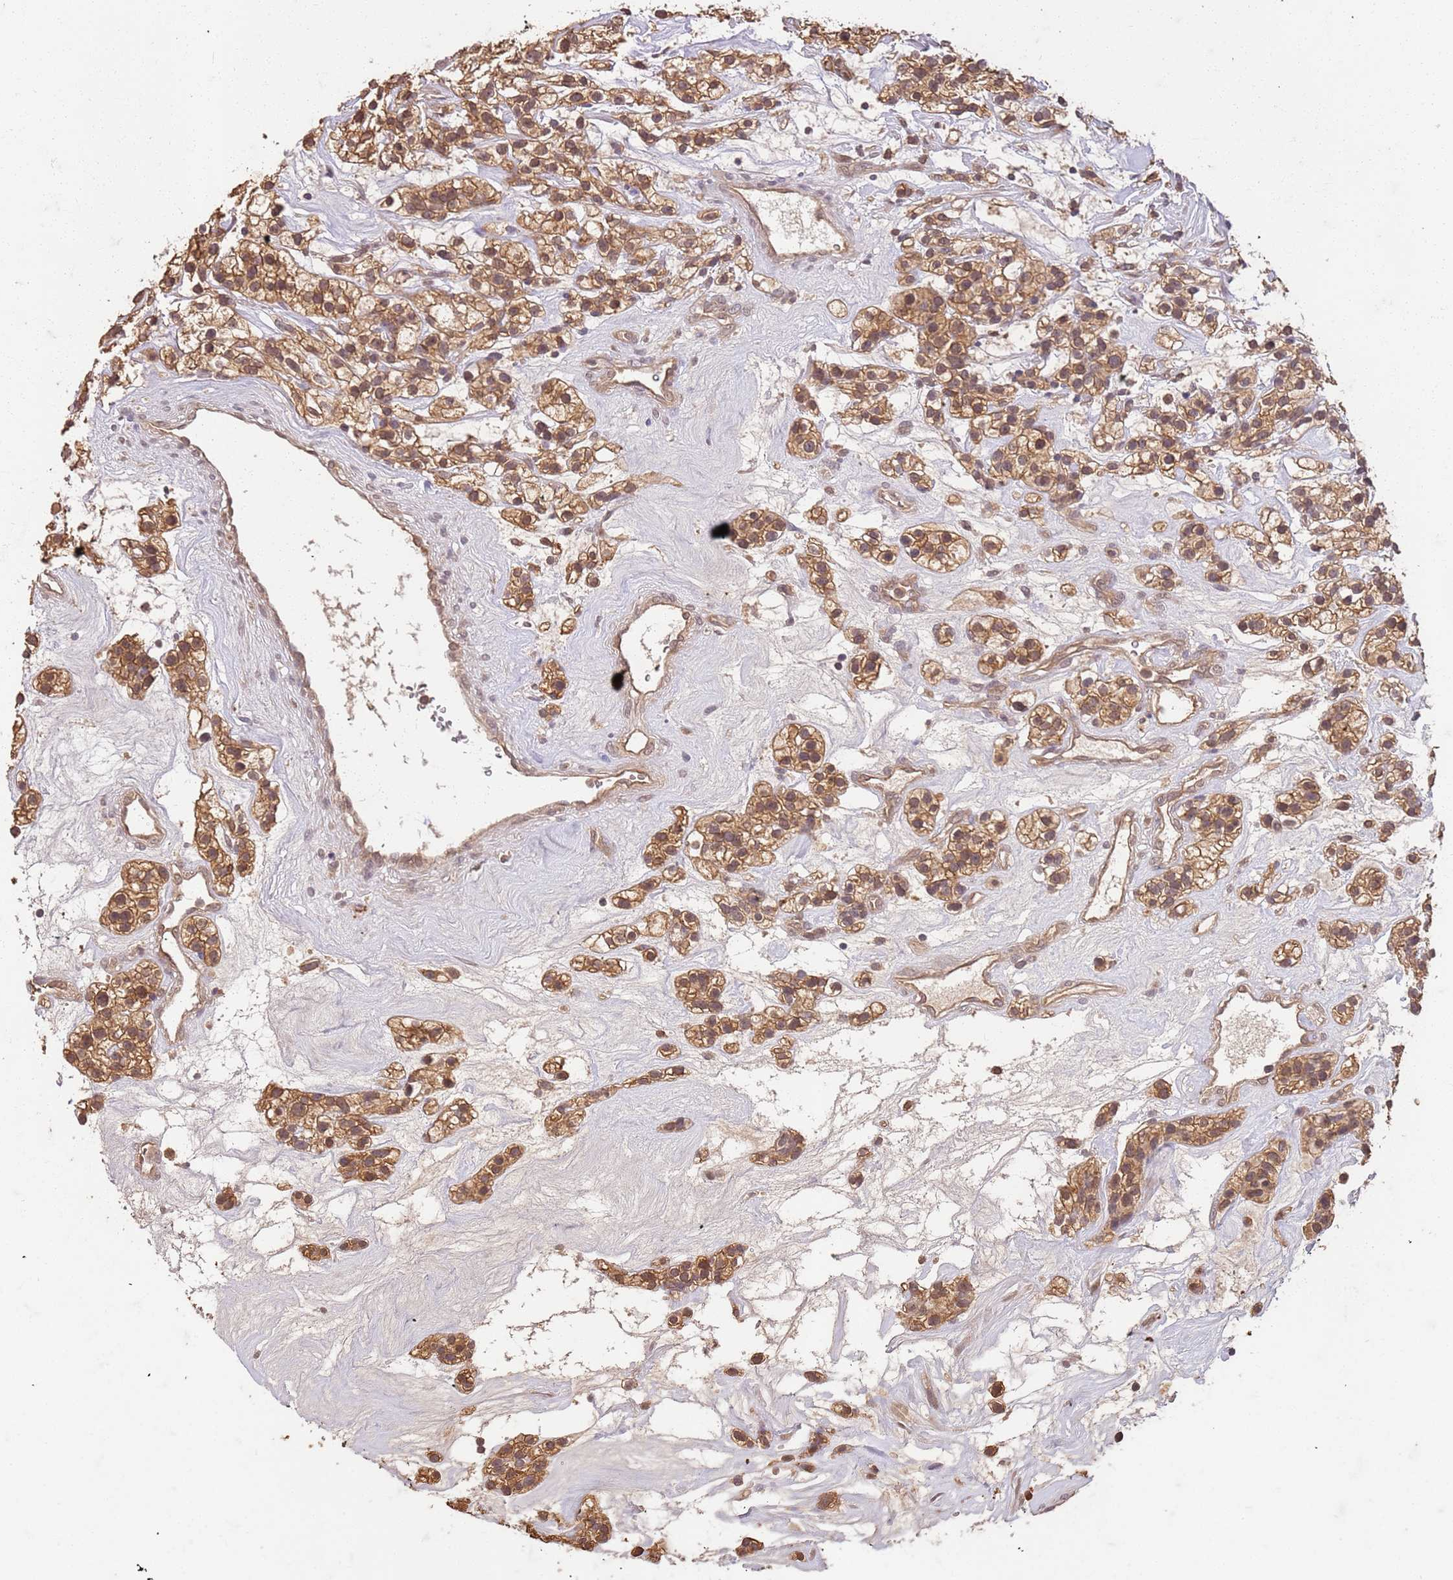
{"staining": {"intensity": "moderate", "quantity": ">75%", "location": "cytoplasmic/membranous,nuclear"}, "tissue": "renal cancer", "cell_type": "Tumor cells", "image_type": "cancer", "snomed": [{"axis": "morphology", "description": "Adenocarcinoma, NOS"}, {"axis": "topography", "description": "Kidney"}], "caption": "This photomicrograph reveals immunohistochemistry (IHC) staining of human renal adenocarcinoma, with medium moderate cytoplasmic/membranous and nuclear expression in approximately >75% of tumor cells.", "gene": "UBE3A", "patient": {"sex": "female", "age": 57}}